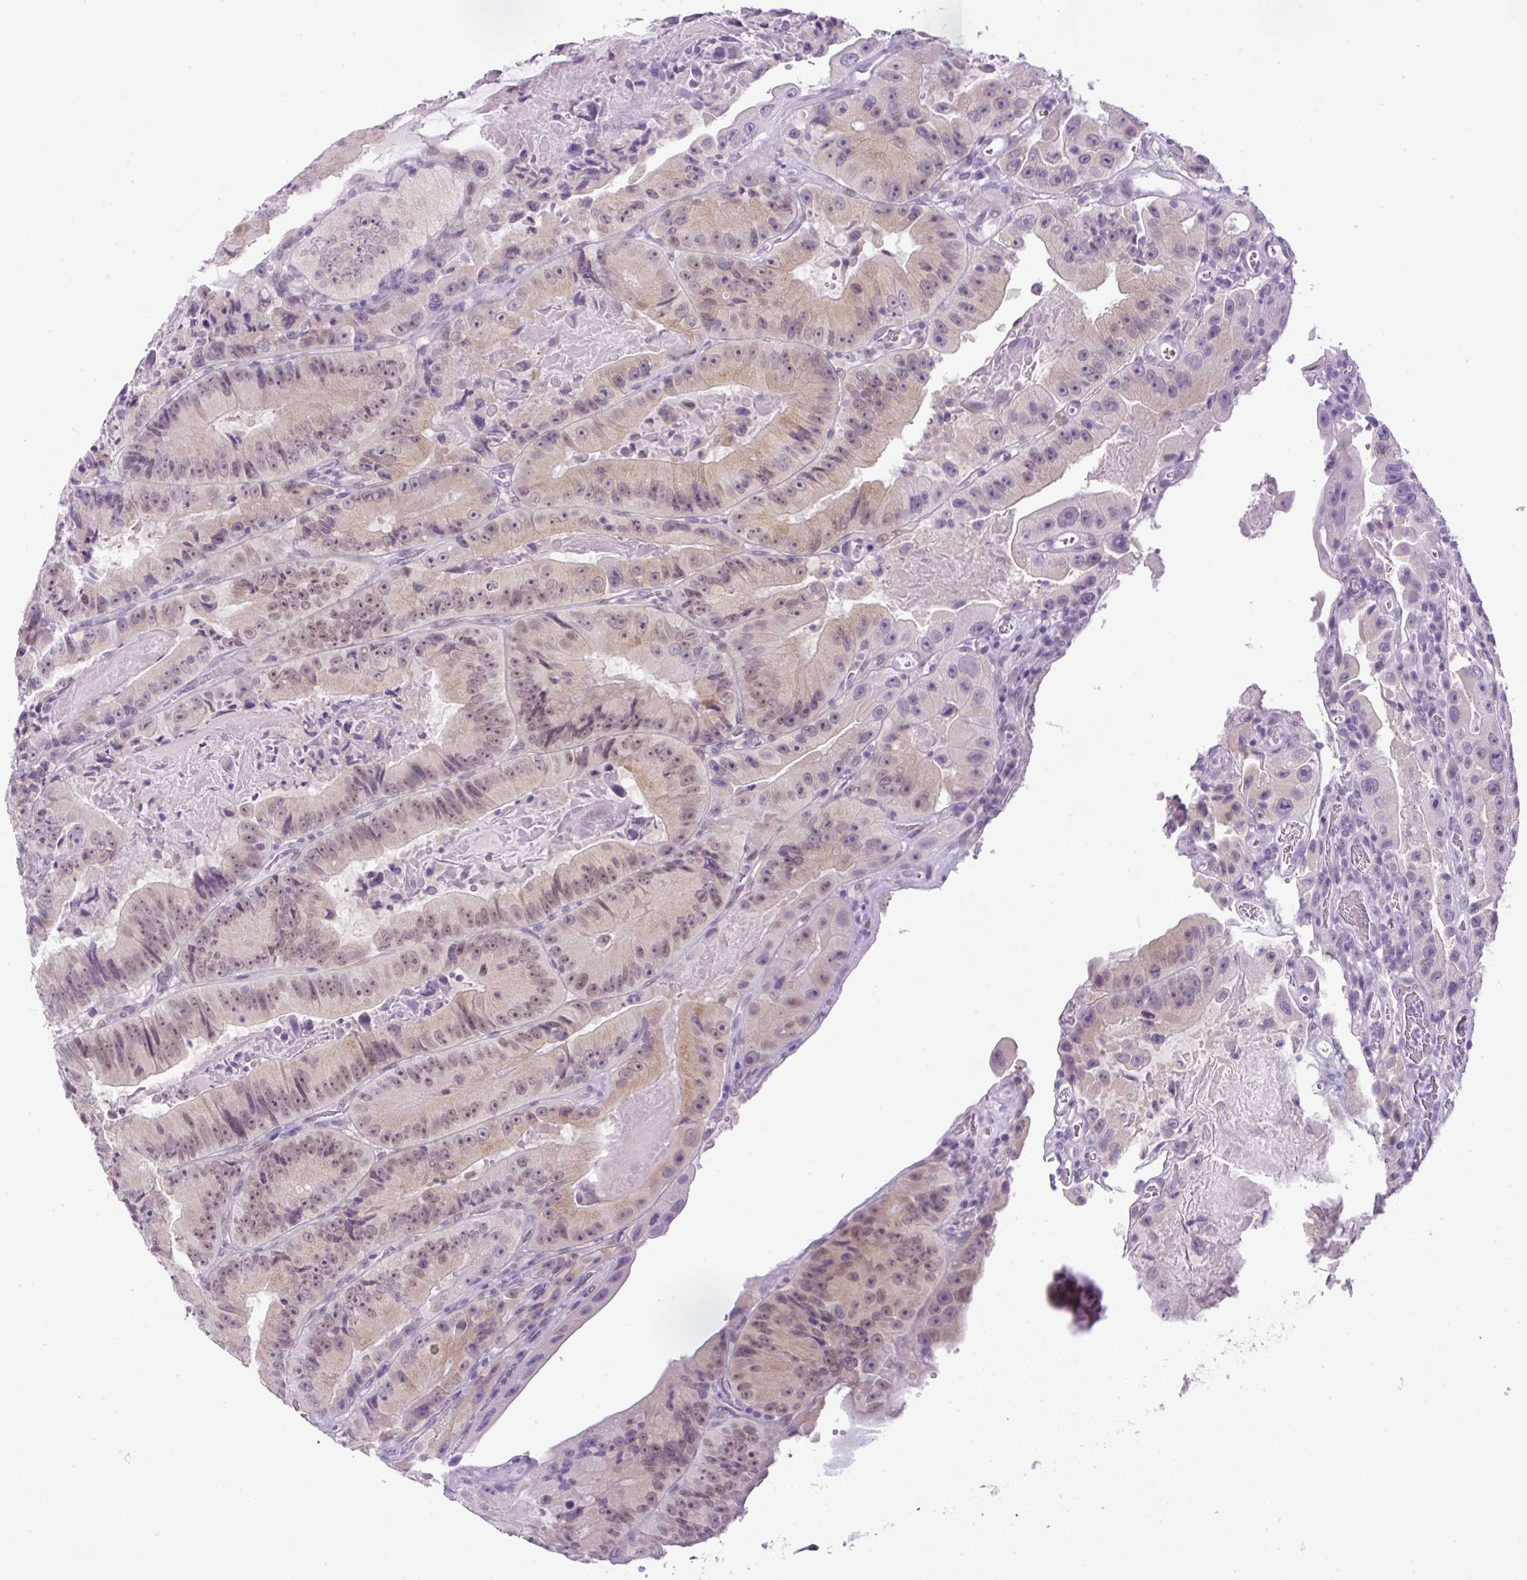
{"staining": {"intensity": "weak", "quantity": "25%-75%", "location": "cytoplasmic/membranous,nuclear"}, "tissue": "colorectal cancer", "cell_type": "Tumor cells", "image_type": "cancer", "snomed": [{"axis": "morphology", "description": "Adenocarcinoma, NOS"}, {"axis": "topography", "description": "Colon"}], "caption": "Protein analysis of colorectal cancer (adenocarcinoma) tissue shows weak cytoplasmic/membranous and nuclear staining in approximately 25%-75% of tumor cells. The protein of interest is shown in brown color, while the nuclei are stained blue.", "gene": "RHBDD2", "patient": {"sex": "female", "age": 86}}